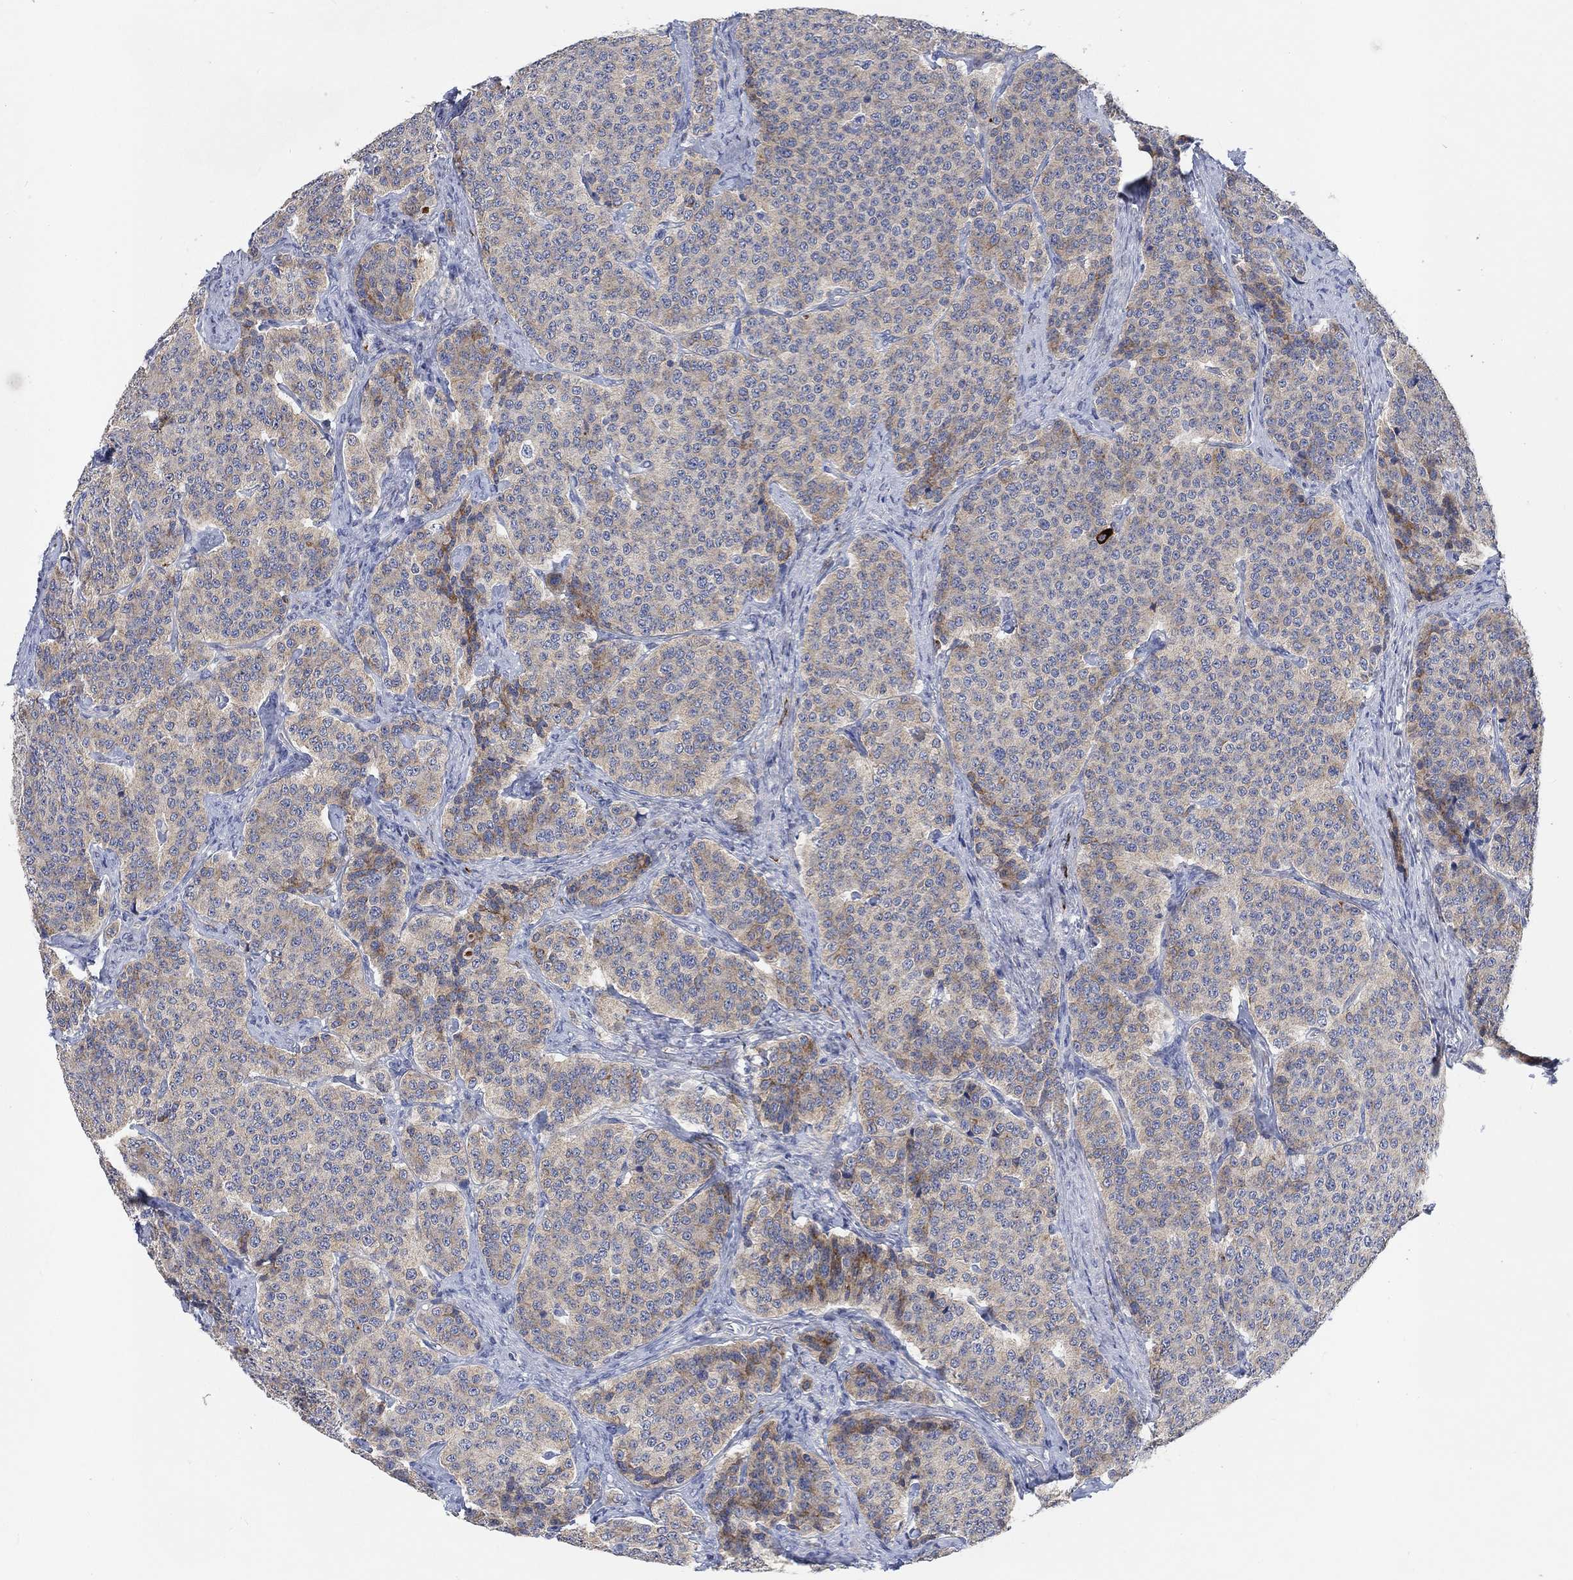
{"staining": {"intensity": "moderate", "quantity": ">75%", "location": "cytoplasmic/membranous"}, "tissue": "carcinoid", "cell_type": "Tumor cells", "image_type": "cancer", "snomed": [{"axis": "morphology", "description": "Carcinoid, malignant, NOS"}, {"axis": "topography", "description": "Small intestine"}], "caption": "DAB (3,3'-diaminobenzidine) immunohistochemical staining of human carcinoid reveals moderate cytoplasmic/membranous protein staining in approximately >75% of tumor cells.", "gene": "HCRTR1", "patient": {"sex": "female", "age": 58}}